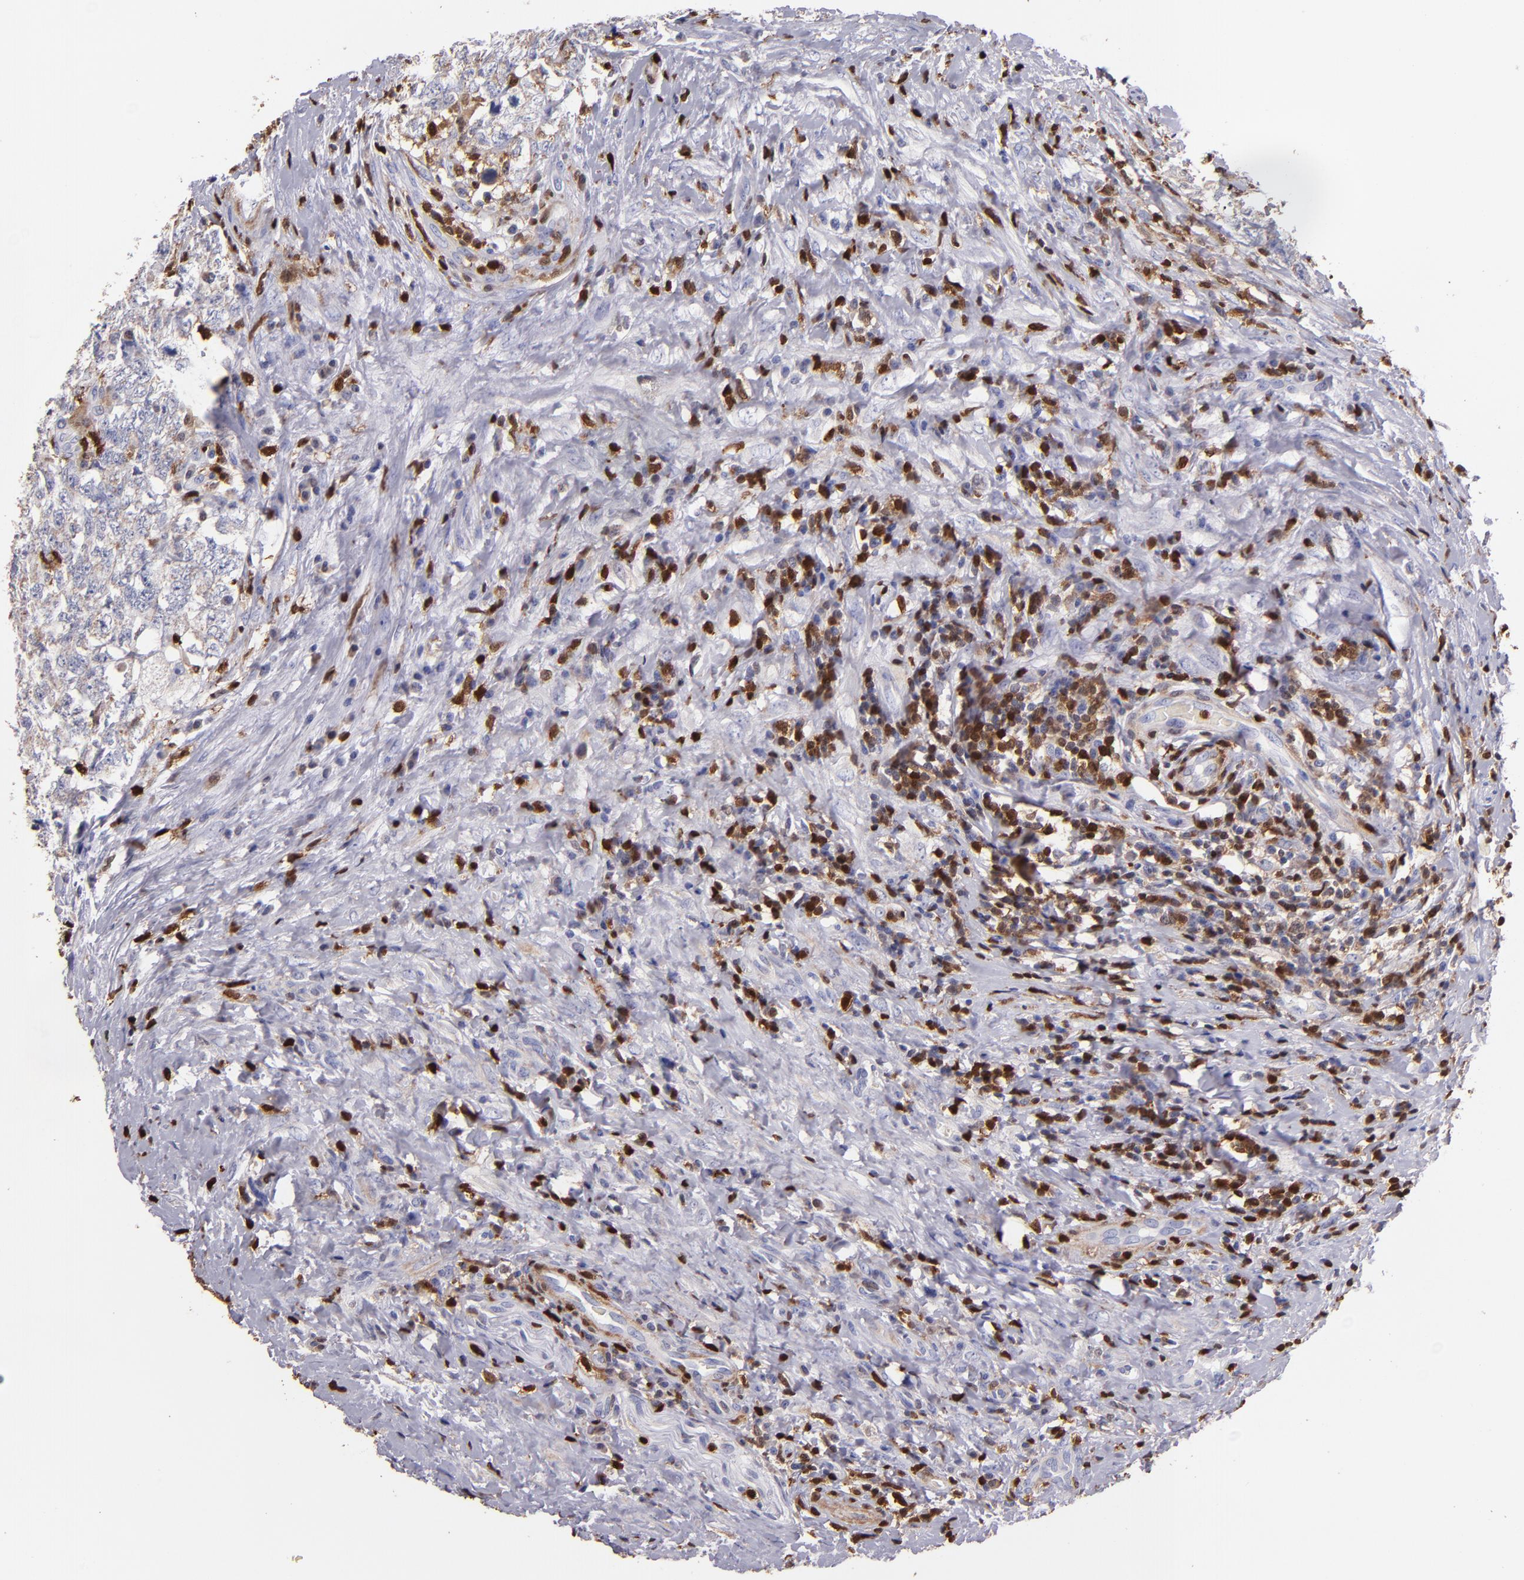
{"staining": {"intensity": "weak", "quantity": "<25%", "location": "cytoplasmic/membranous"}, "tissue": "testis cancer", "cell_type": "Tumor cells", "image_type": "cancer", "snomed": [{"axis": "morphology", "description": "Carcinoma, Embryonal, NOS"}, {"axis": "topography", "description": "Testis"}], "caption": "Testis embryonal carcinoma stained for a protein using immunohistochemistry exhibits no staining tumor cells.", "gene": "S100A4", "patient": {"sex": "male", "age": 31}}